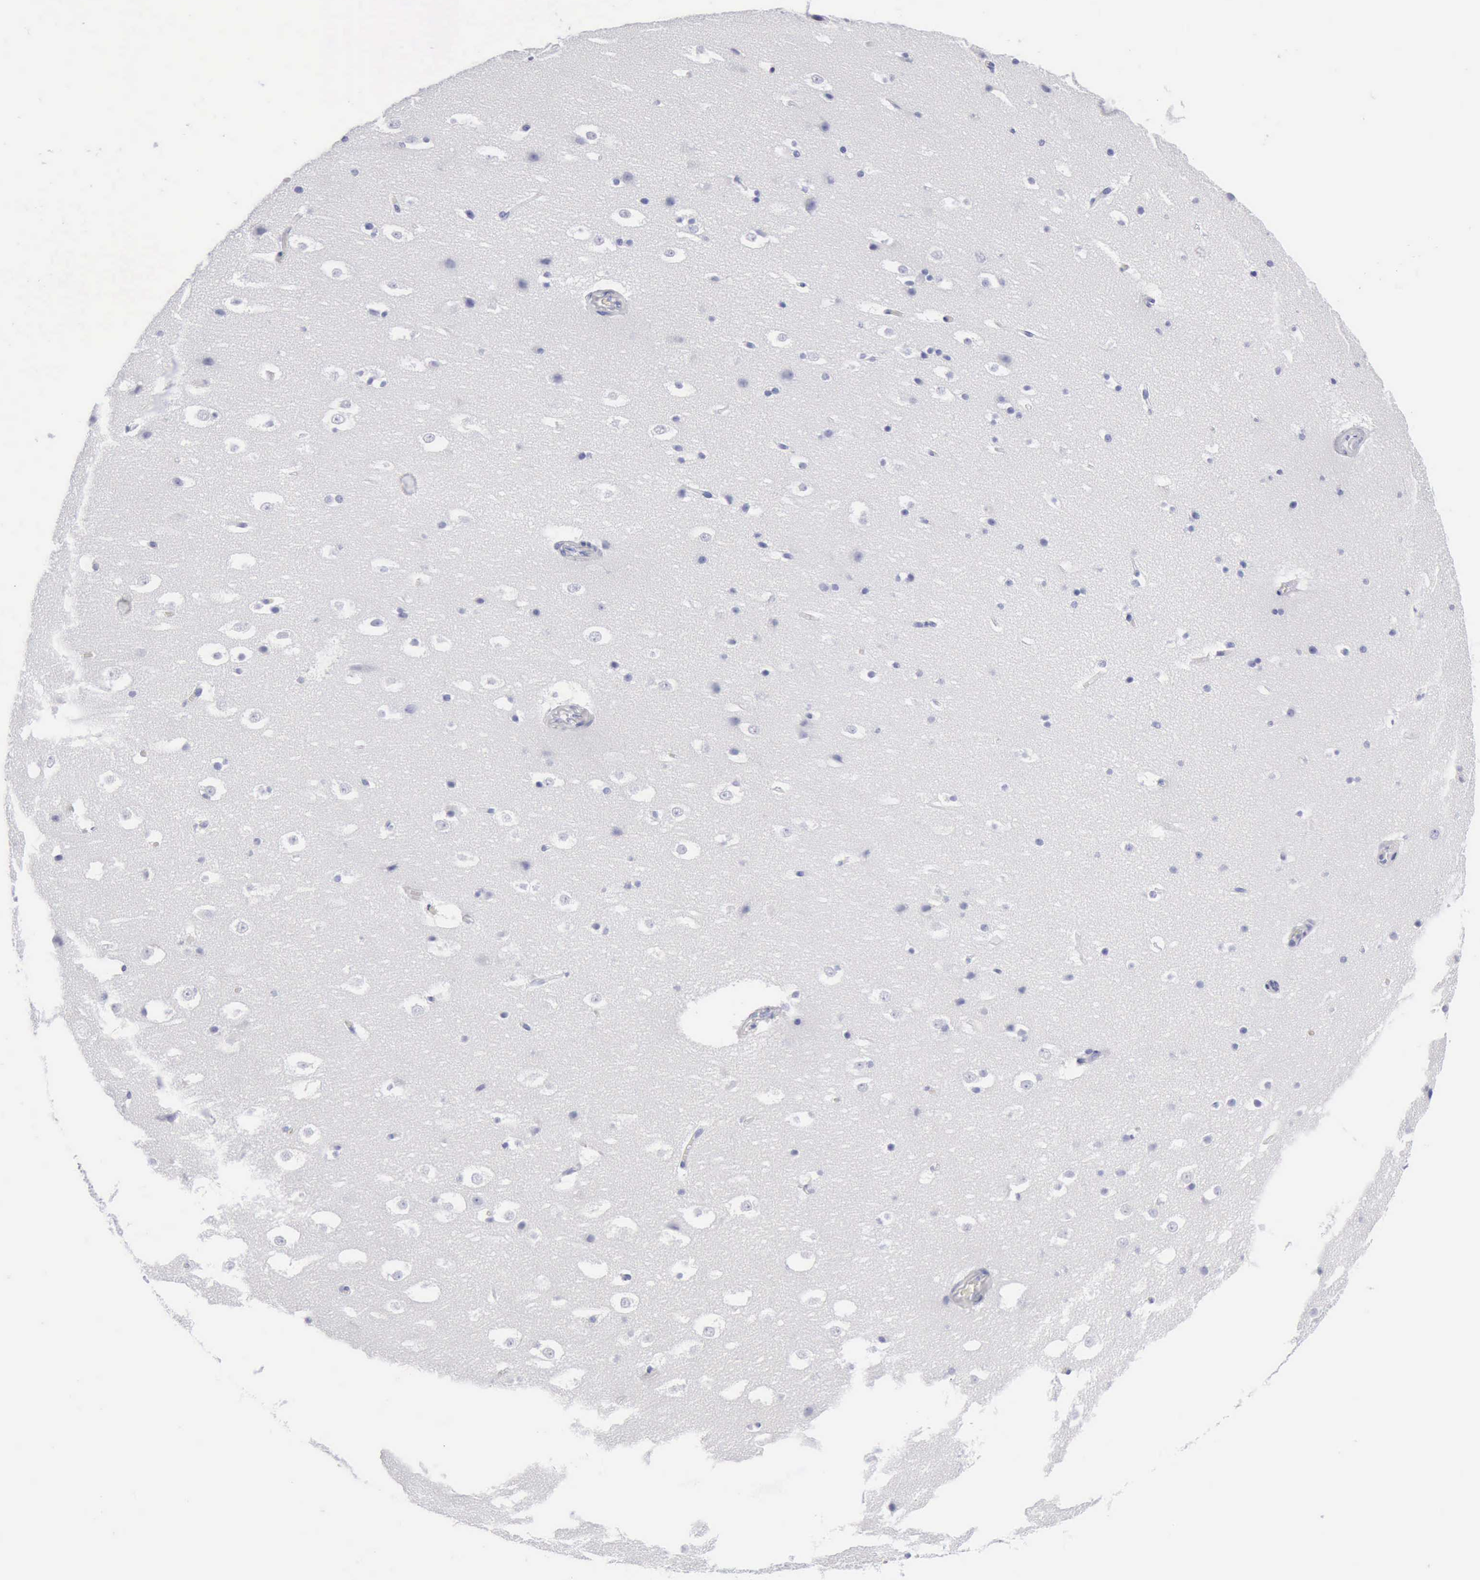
{"staining": {"intensity": "negative", "quantity": "none", "location": "none"}, "tissue": "hippocampus", "cell_type": "Glial cells", "image_type": "normal", "snomed": [{"axis": "morphology", "description": "Normal tissue, NOS"}, {"axis": "topography", "description": "Hippocampus"}], "caption": "There is no significant expression in glial cells of hippocampus. (IHC, brightfield microscopy, high magnification).", "gene": "CYP19A1", "patient": {"sex": "male", "age": 45}}